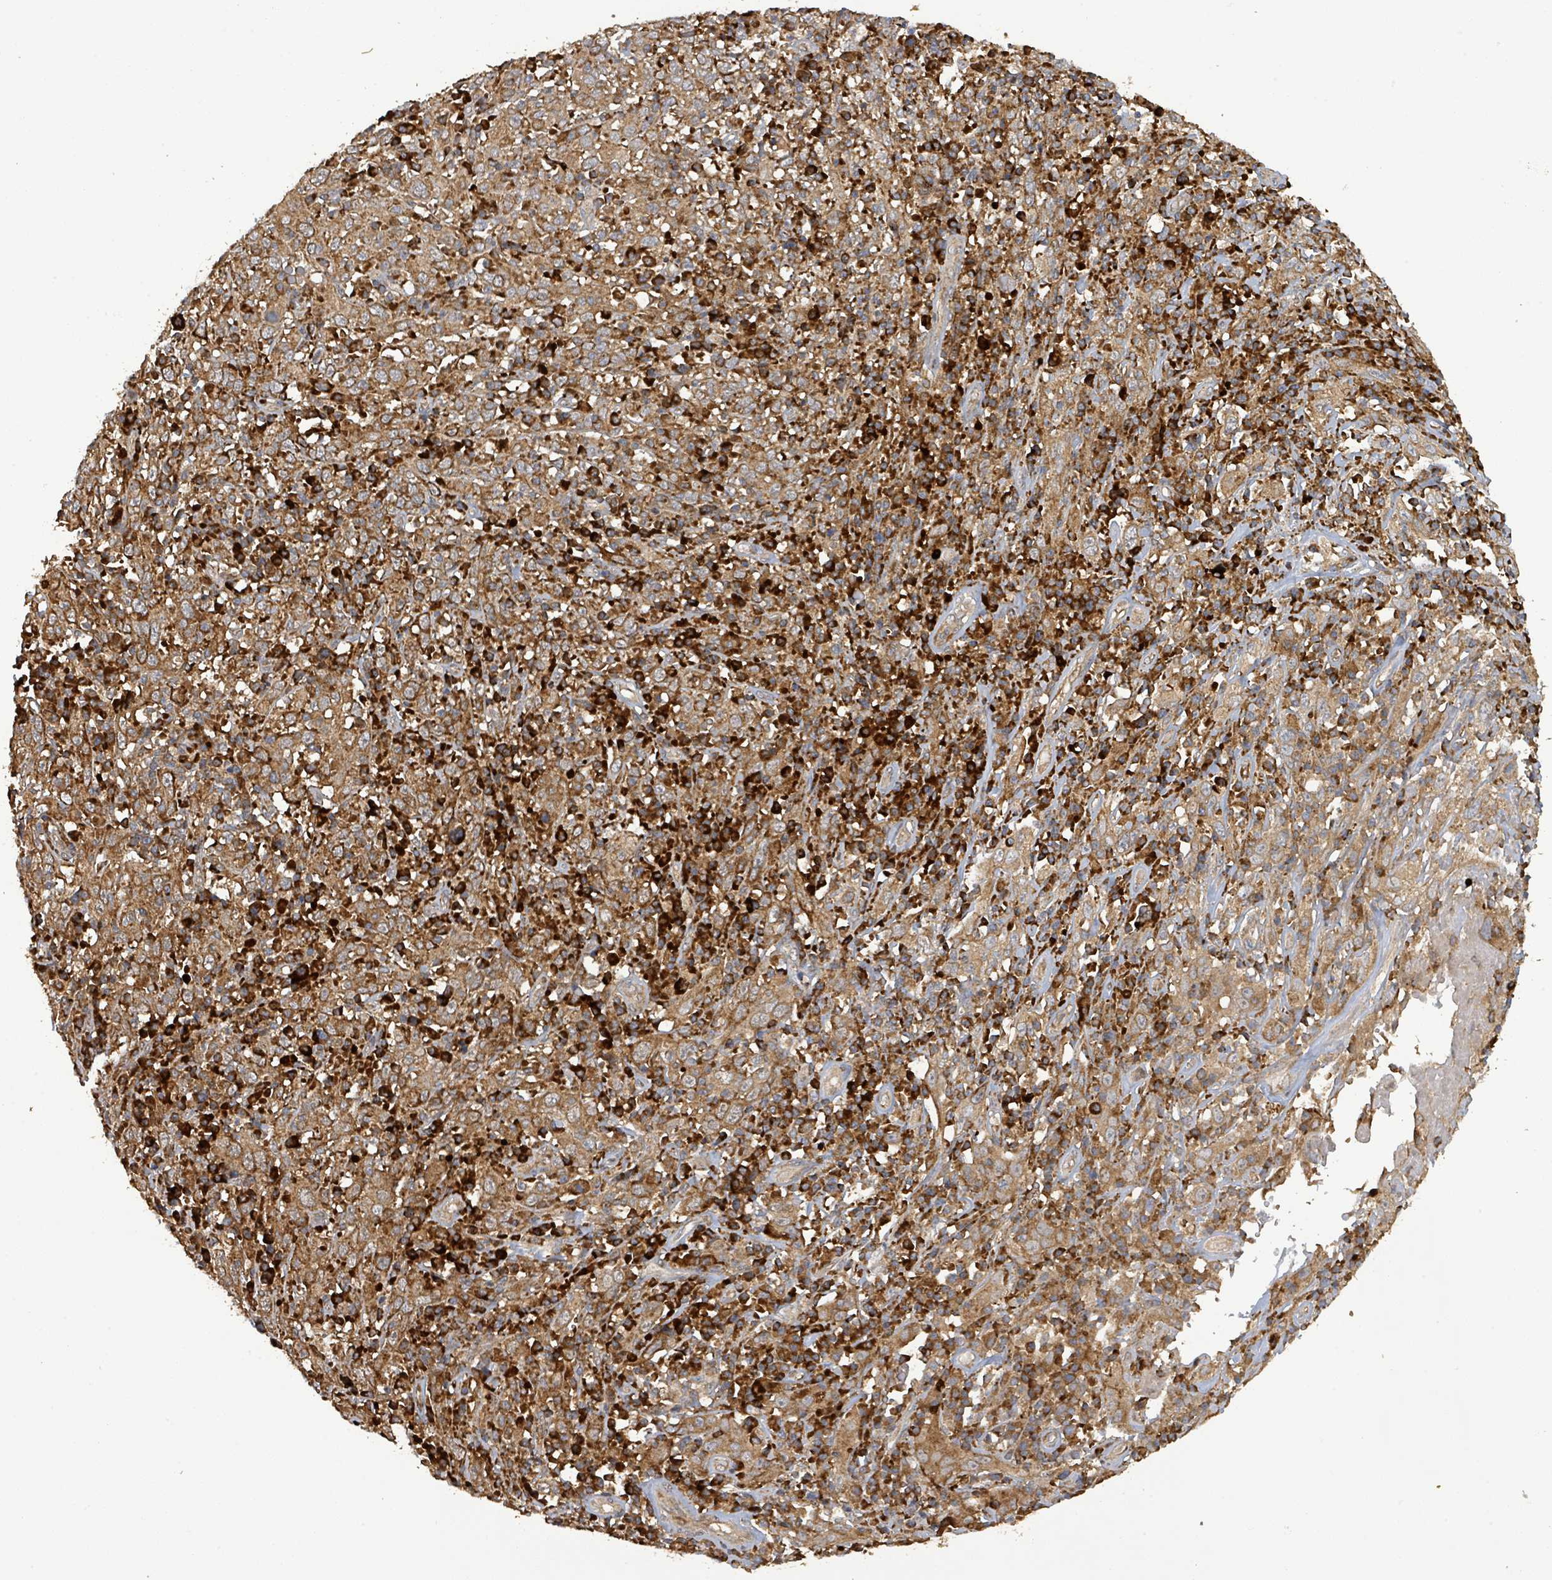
{"staining": {"intensity": "strong", "quantity": ">75%", "location": "cytoplasmic/membranous"}, "tissue": "cervical cancer", "cell_type": "Tumor cells", "image_type": "cancer", "snomed": [{"axis": "morphology", "description": "Squamous cell carcinoma, NOS"}, {"axis": "topography", "description": "Cervix"}], "caption": "Immunohistochemical staining of human squamous cell carcinoma (cervical) displays strong cytoplasmic/membranous protein positivity in about >75% of tumor cells.", "gene": "STARD4", "patient": {"sex": "female", "age": 46}}